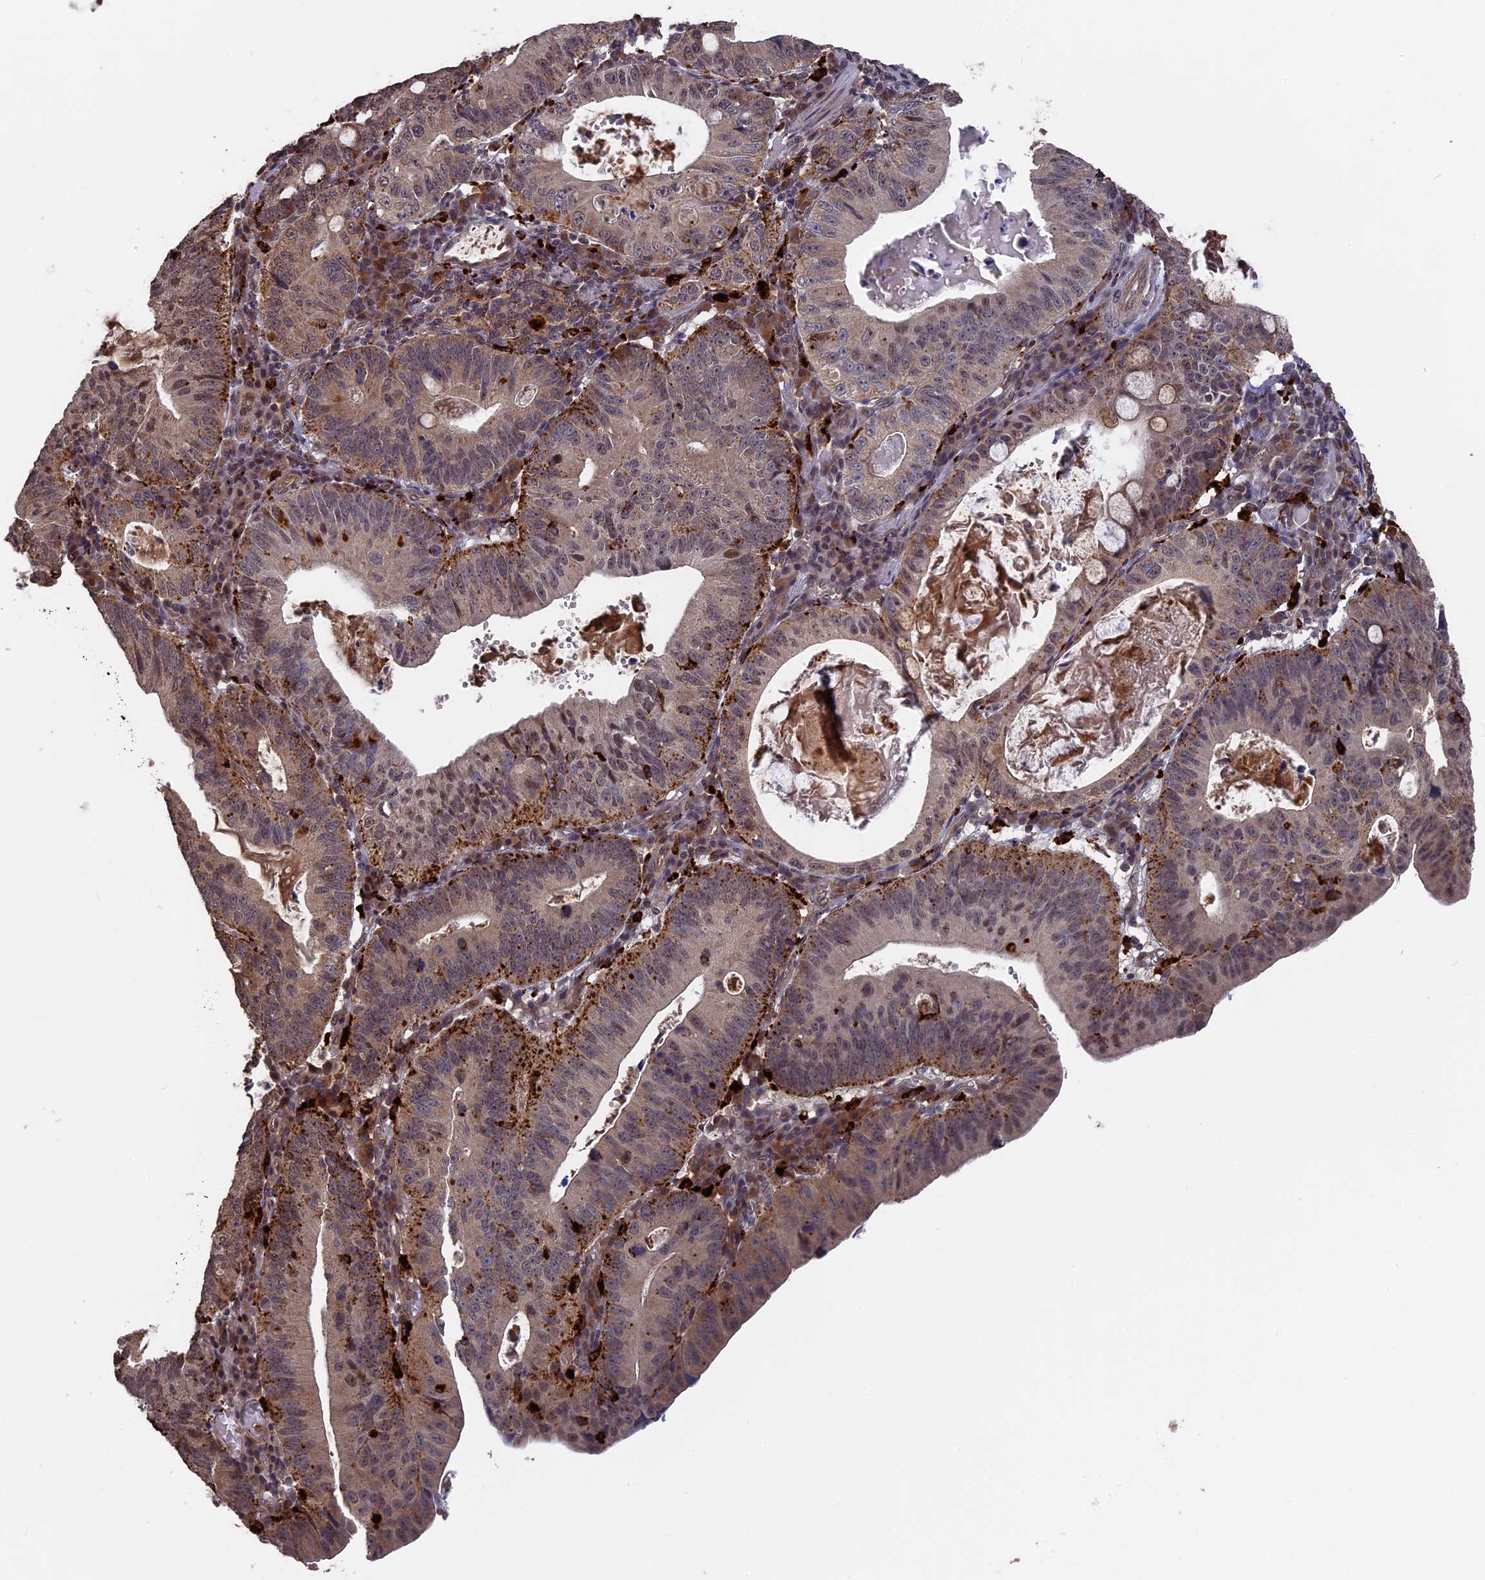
{"staining": {"intensity": "moderate", "quantity": "25%-75%", "location": "cytoplasmic/membranous"}, "tissue": "stomach cancer", "cell_type": "Tumor cells", "image_type": "cancer", "snomed": [{"axis": "morphology", "description": "Adenocarcinoma, NOS"}, {"axis": "topography", "description": "Stomach"}], "caption": "The histopathology image demonstrates staining of stomach cancer, revealing moderate cytoplasmic/membranous protein expression (brown color) within tumor cells. Immunohistochemistry (ihc) stains the protein in brown and the nuclei are stained blue.", "gene": "TELO2", "patient": {"sex": "male", "age": 59}}